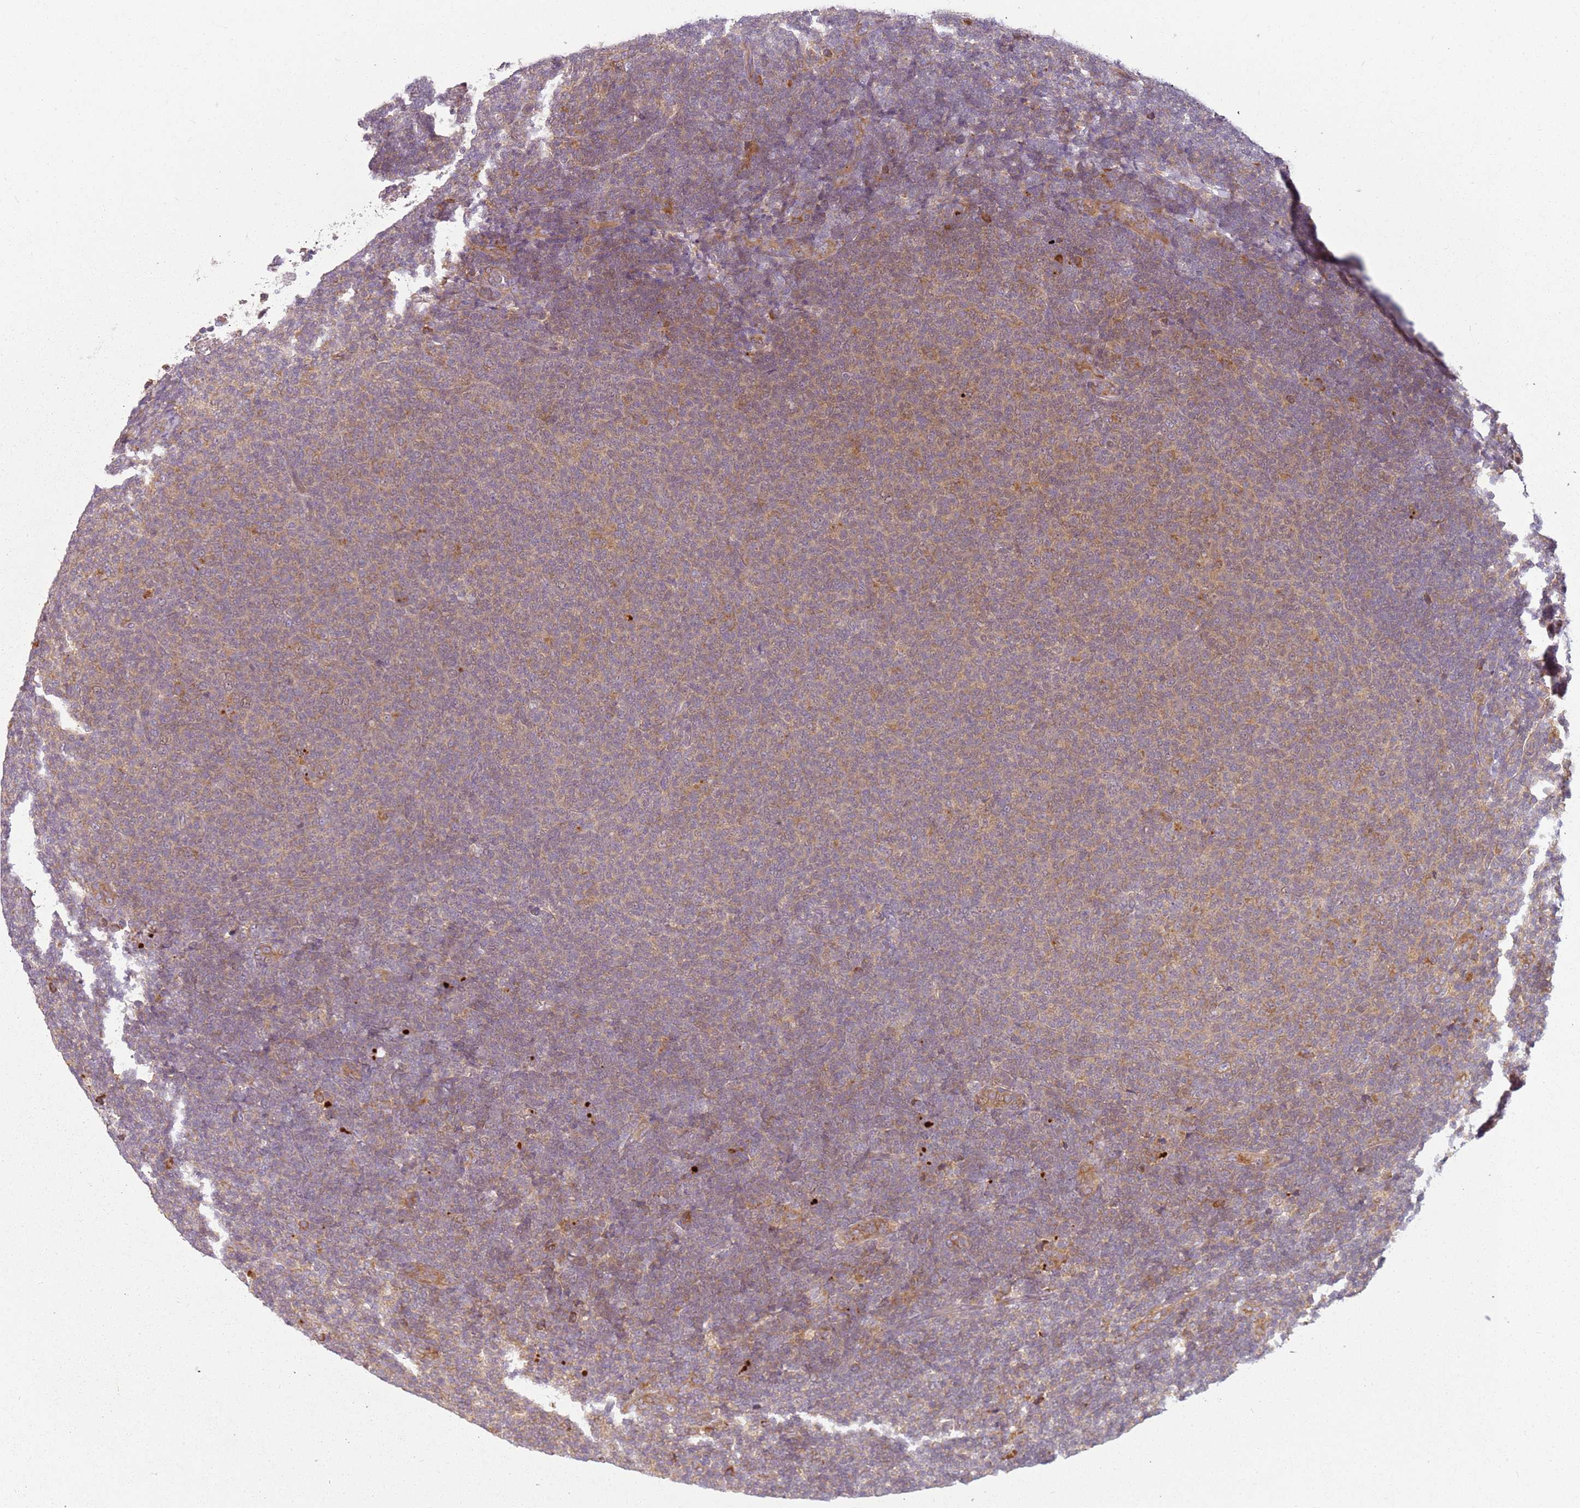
{"staining": {"intensity": "weak", "quantity": "25%-75%", "location": "cytoplasmic/membranous"}, "tissue": "lymphoma", "cell_type": "Tumor cells", "image_type": "cancer", "snomed": [{"axis": "morphology", "description": "Malignant lymphoma, non-Hodgkin's type, Low grade"}, {"axis": "topography", "description": "Lymph node"}], "caption": "Immunohistochemical staining of human low-grade malignant lymphoma, non-Hodgkin's type demonstrates low levels of weak cytoplasmic/membranous positivity in about 25%-75% of tumor cells. The protein of interest is shown in brown color, while the nuclei are stained blue.", "gene": "RPS28", "patient": {"sex": "male", "age": 66}}